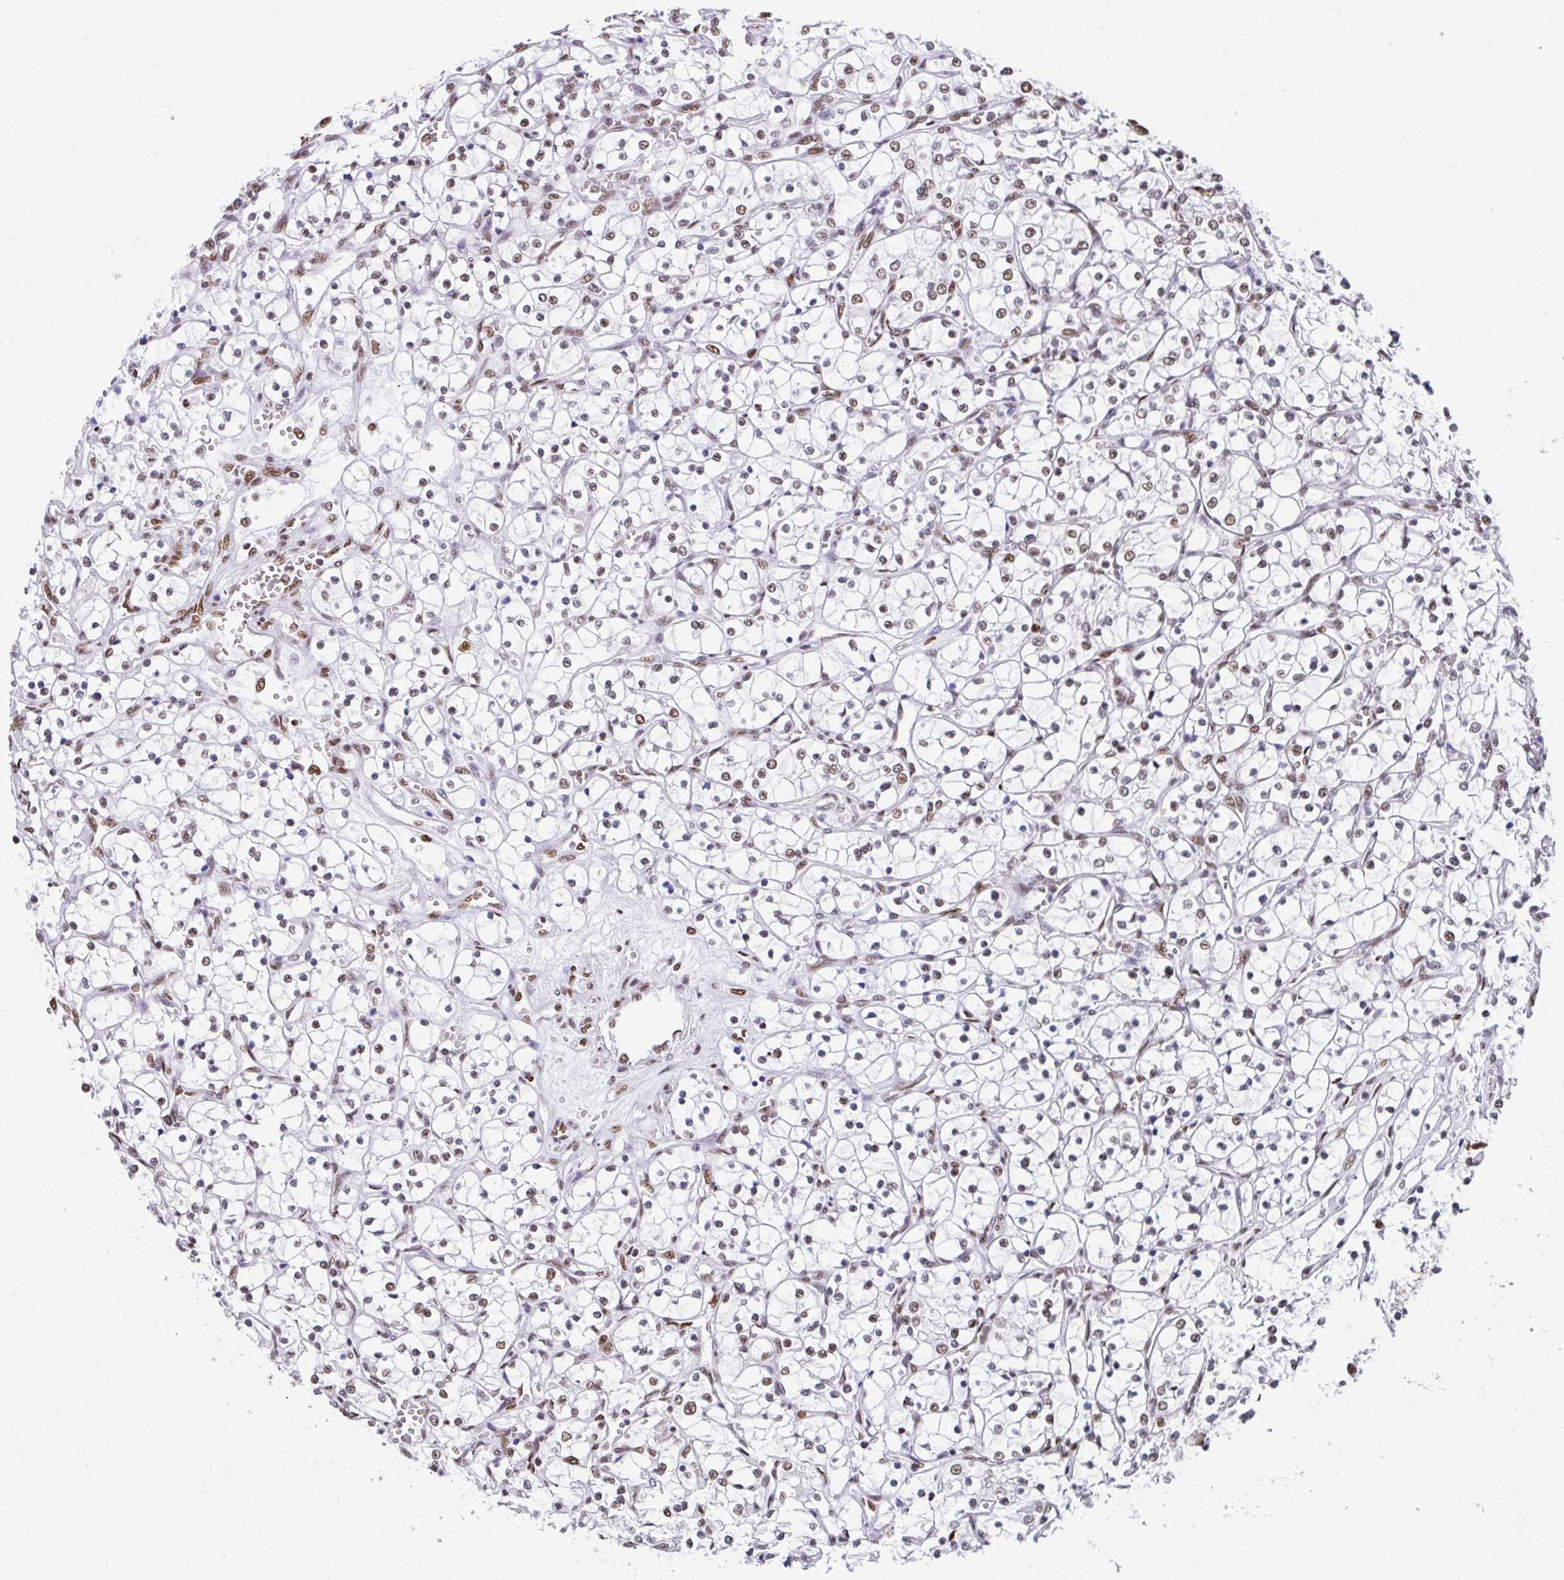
{"staining": {"intensity": "moderate", "quantity": "<25%", "location": "nuclear"}, "tissue": "renal cancer", "cell_type": "Tumor cells", "image_type": "cancer", "snomed": [{"axis": "morphology", "description": "Adenocarcinoma, NOS"}, {"axis": "topography", "description": "Kidney"}], "caption": "Brown immunohistochemical staining in human renal adenocarcinoma displays moderate nuclear positivity in approximately <25% of tumor cells.", "gene": "KHDRBS1", "patient": {"sex": "female", "age": 69}}